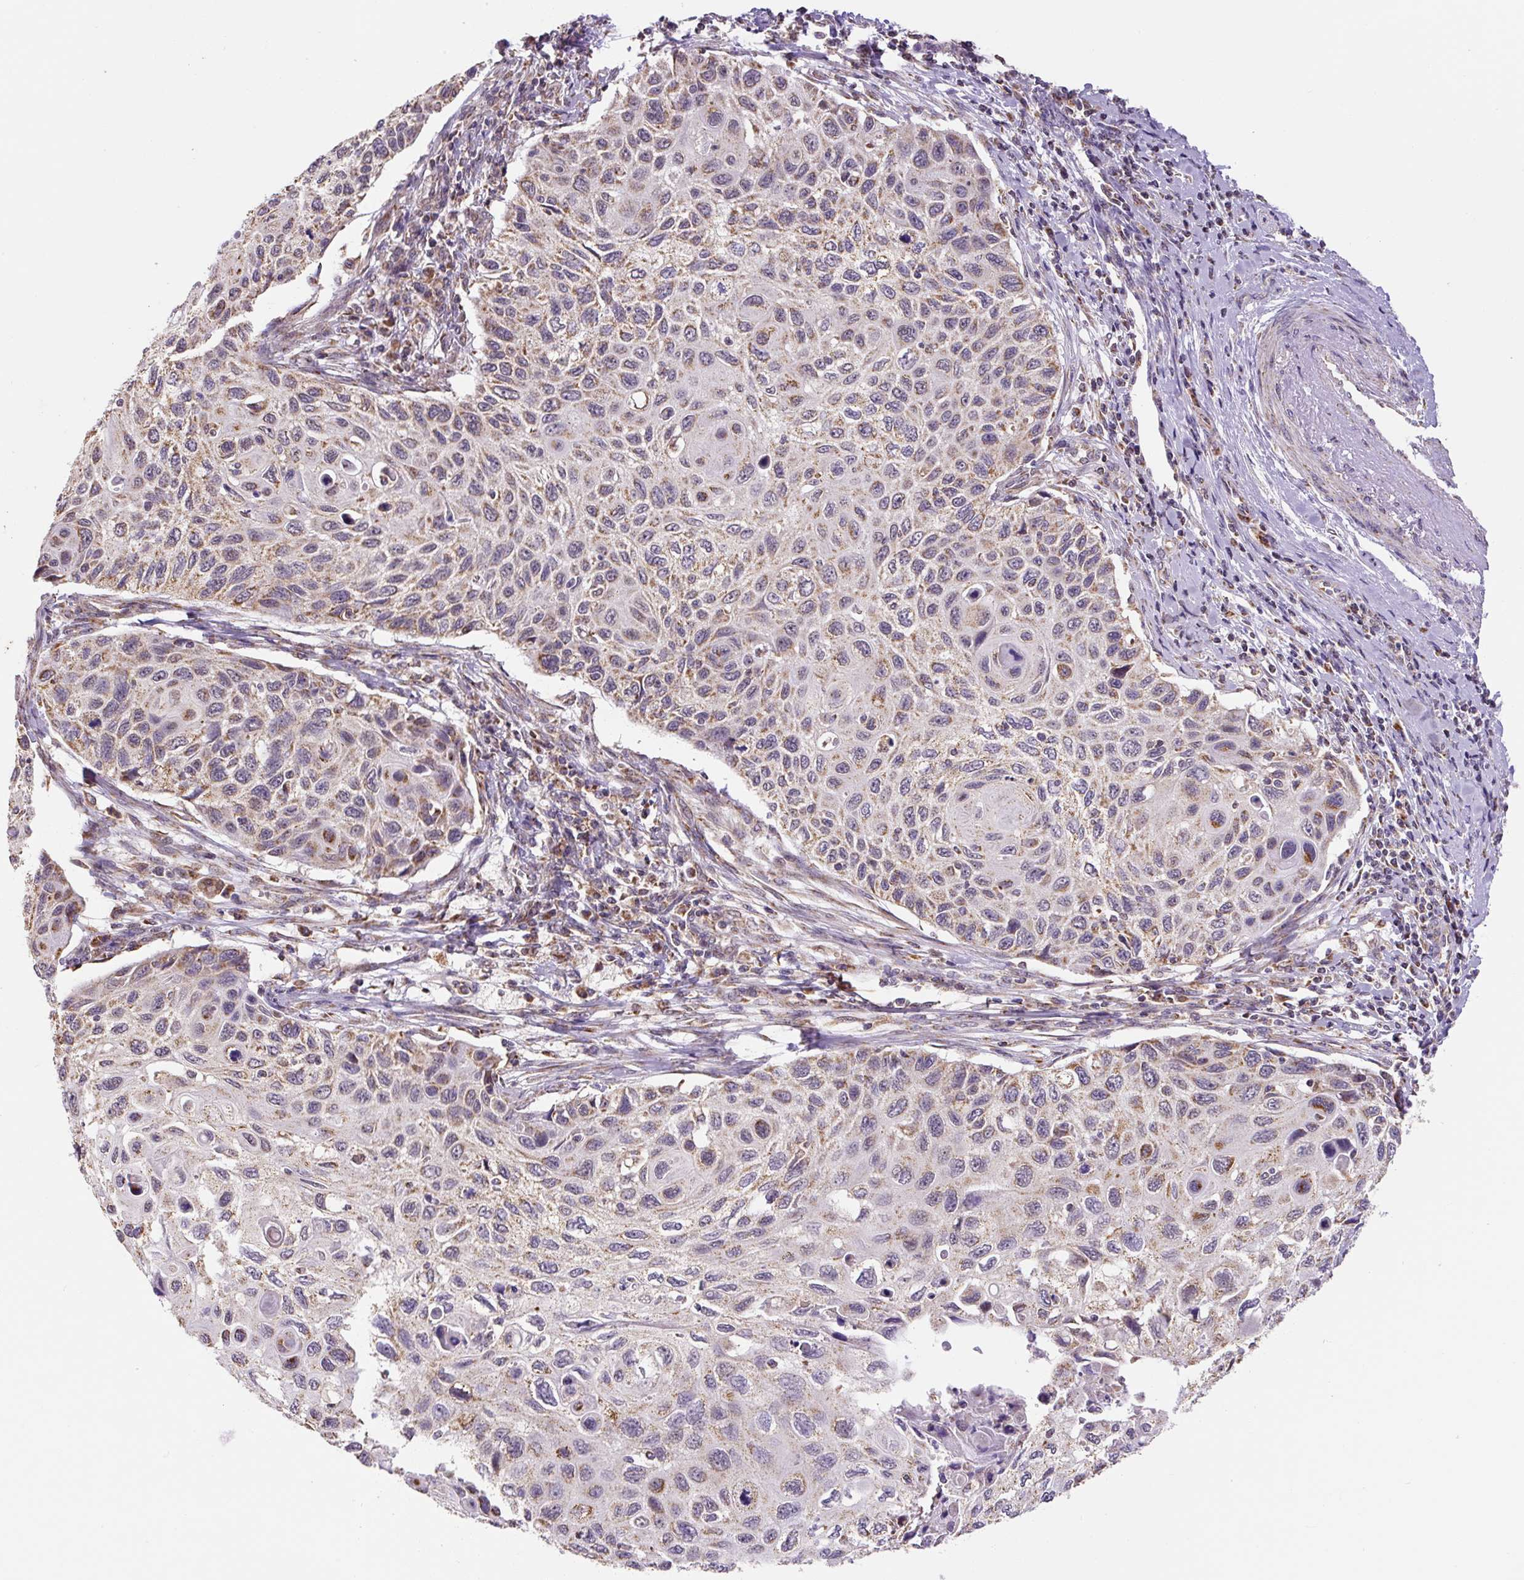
{"staining": {"intensity": "moderate", "quantity": ">75%", "location": "cytoplasmic/membranous"}, "tissue": "cervical cancer", "cell_type": "Tumor cells", "image_type": "cancer", "snomed": [{"axis": "morphology", "description": "Squamous cell carcinoma, NOS"}, {"axis": "topography", "description": "Cervix"}], "caption": "Immunohistochemistry (IHC) of human squamous cell carcinoma (cervical) demonstrates medium levels of moderate cytoplasmic/membranous expression in approximately >75% of tumor cells.", "gene": "MFSD9", "patient": {"sex": "female", "age": 70}}